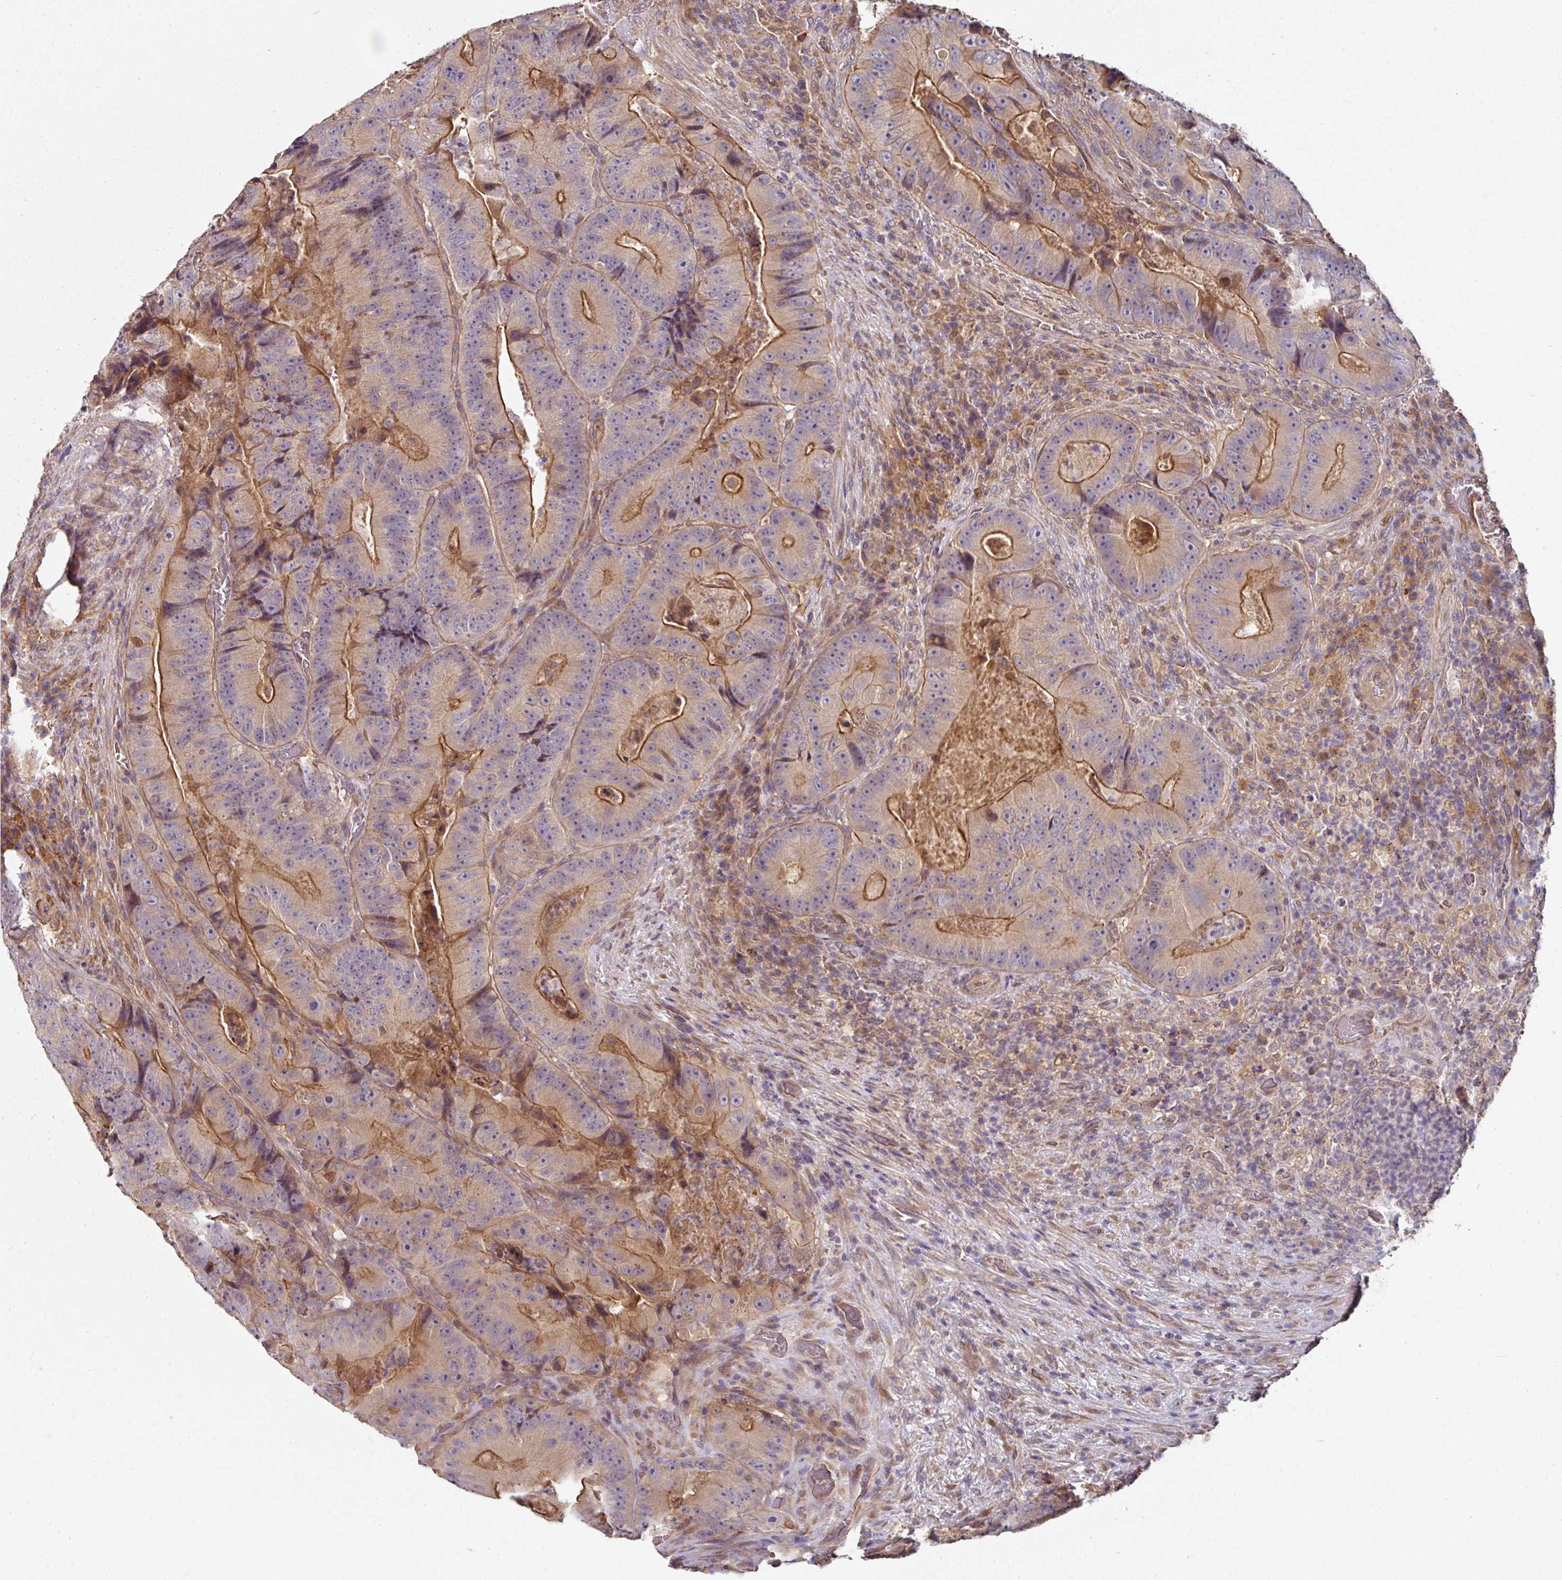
{"staining": {"intensity": "moderate", "quantity": "25%-75%", "location": "cytoplasmic/membranous"}, "tissue": "colorectal cancer", "cell_type": "Tumor cells", "image_type": "cancer", "snomed": [{"axis": "morphology", "description": "Adenocarcinoma, NOS"}, {"axis": "topography", "description": "Colon"}], "caption": "Human colorectal cancer (adenocarcinoma) stained with a brown dye demonstrates moderate cytoplasmic/membranous positive staining in about 25%-75% of tumor cells.", "gene": "C4orf48", "patient": {"sex": "female", "age": 86}}